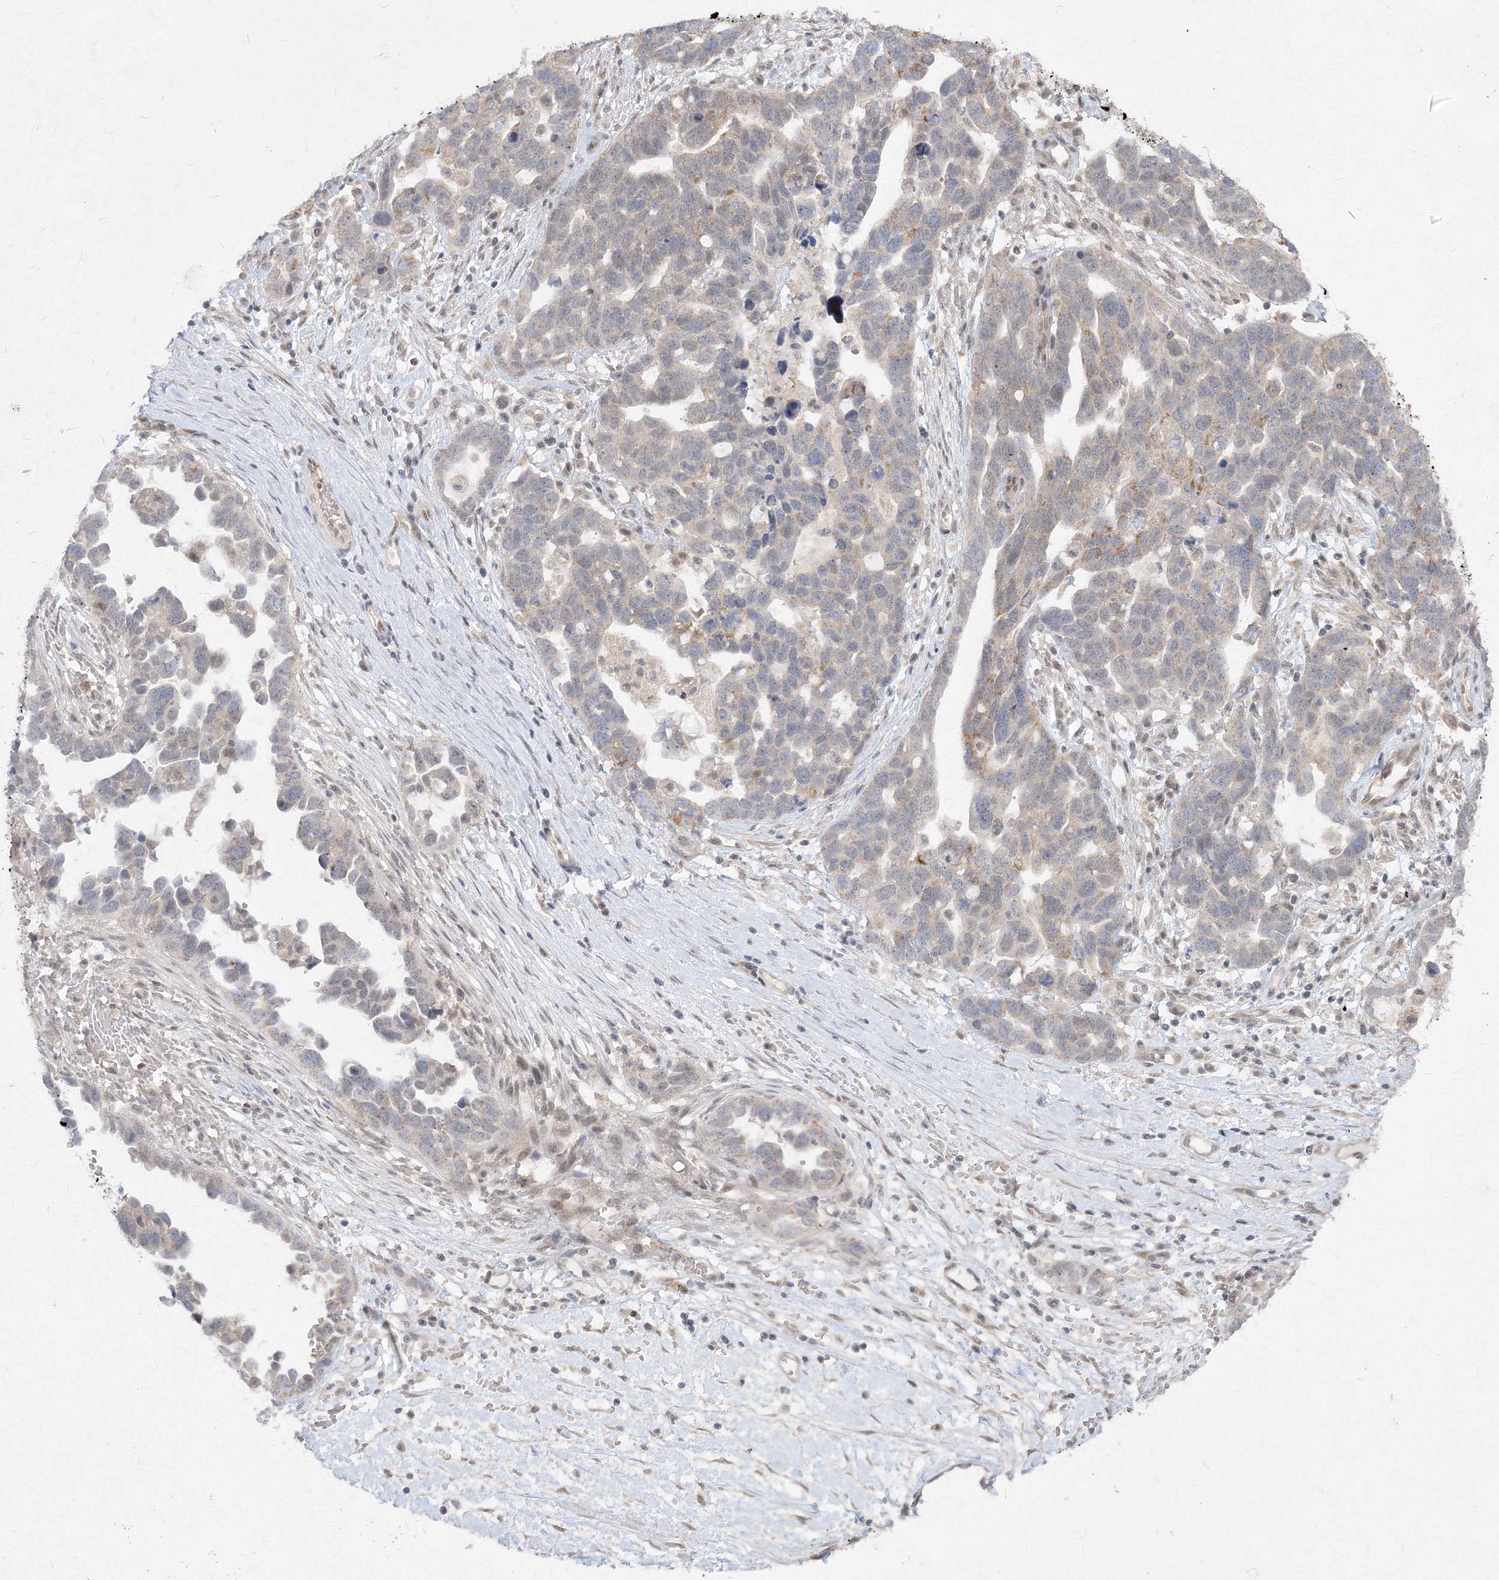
{"staining": {"intensity": "weak", "quantity": "<25%", "location": "cytoplasmic/membranous"}, "tissue": "ovarian cancer", "cell_type": "Tumor cells", "image_type": "cancer", "snomed": [{"axis": "morphology", "description": "Cystadenocarcinoma, serous, NOS"}, {"axis": "topography", "description": "Ovary"}], "caption": "IHC of serous cystadenocarcinoma (ovarian) reveals no expression in tumor cells.", "gene": "COPS4", "patient": {"sex": "female", "age": 54}}